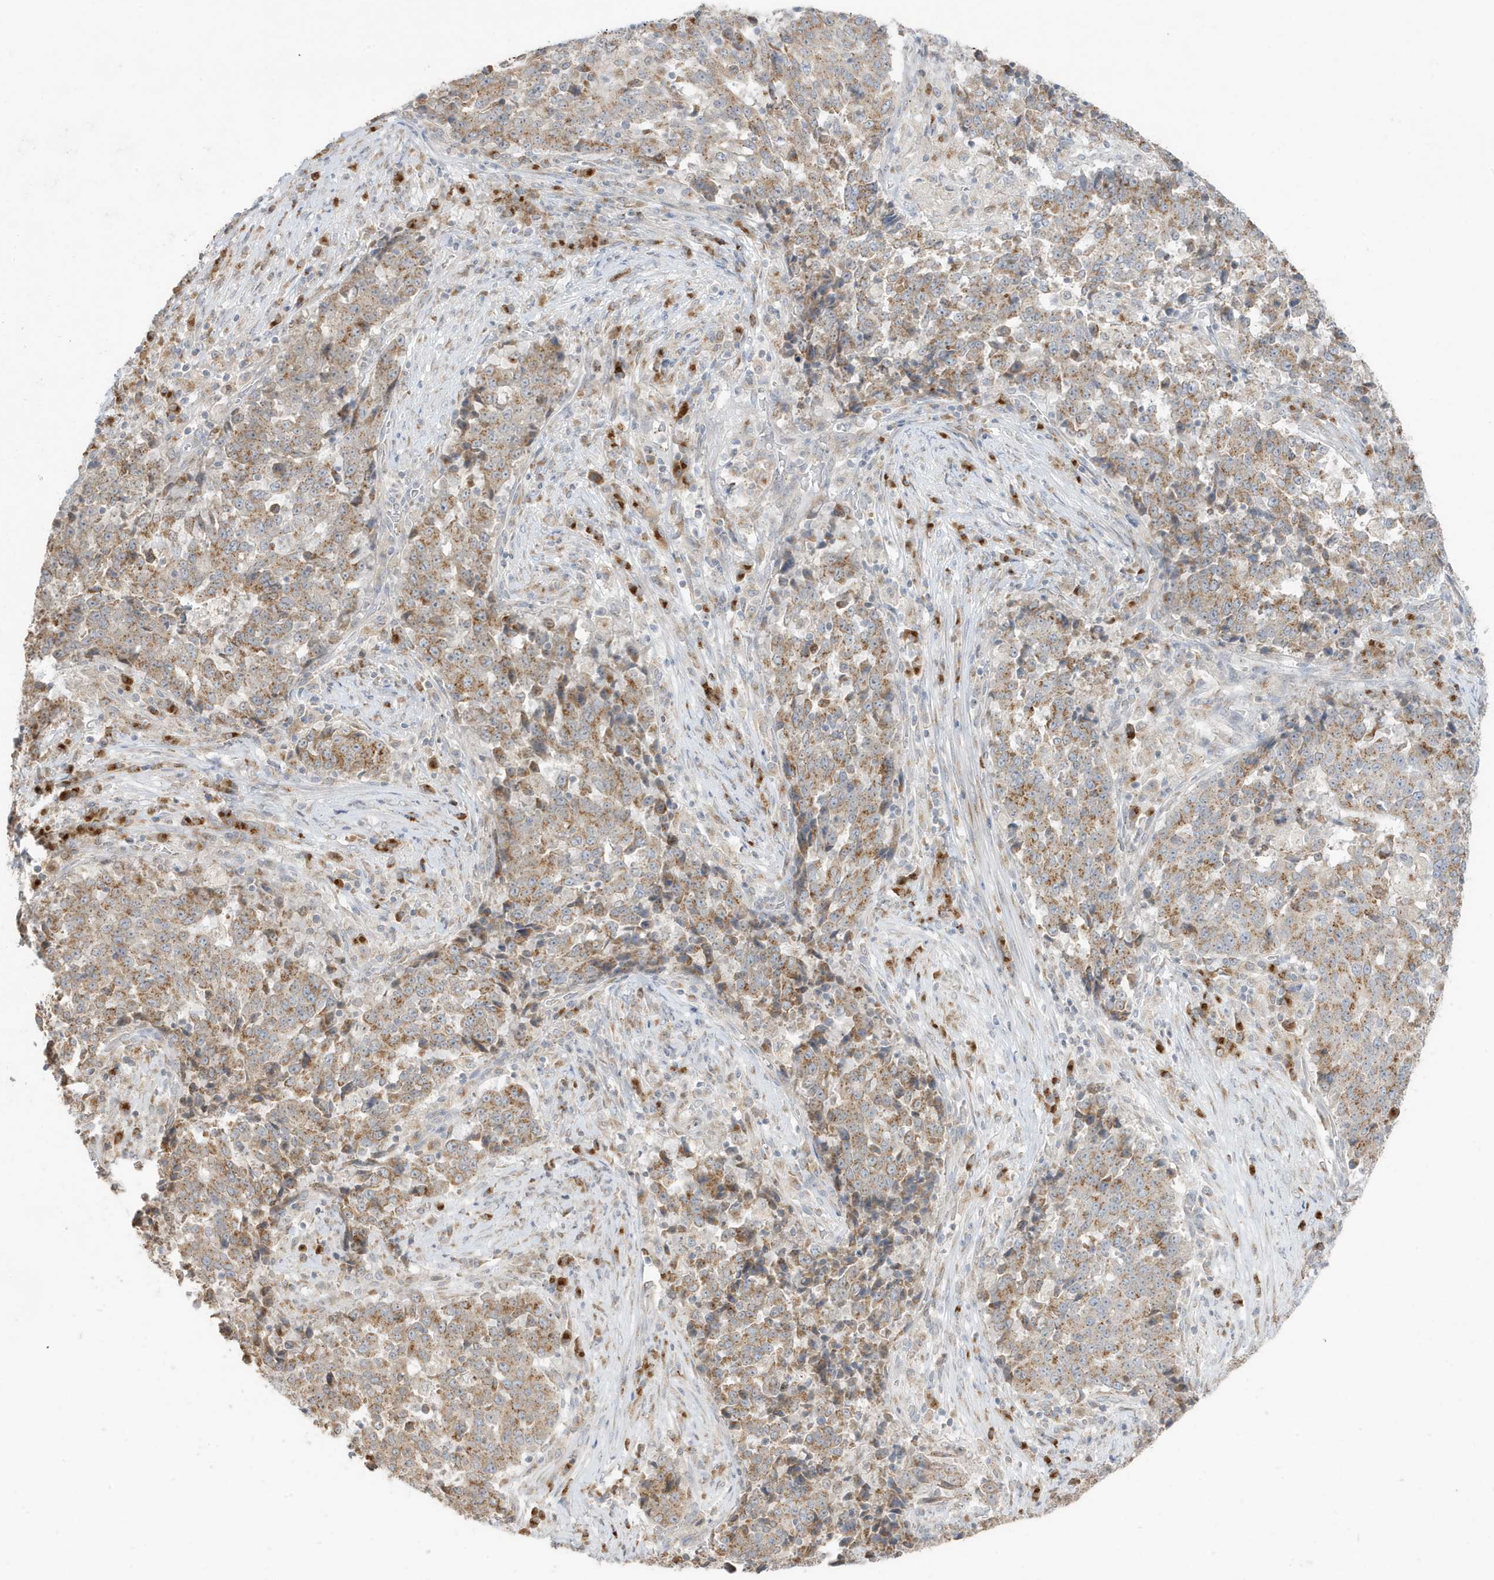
{"staining": {"intensity": "moderate", "quantity": ">75%", "location": "cytoplasmic/membranous"}, "tissue": "stomach cancer", "cell_type": "Tumor cells", "image_type": "cancer", "snomed": [{"axis": "morphology", "description": "Adenocarcinoma, NOS"}, {"axis": "topography", "description": "Stomach"}], "caption": "The immunohistochemical stain highlights moderate cytoplasmic/membranous expression in tumor cells of stomach adenocarcinoma tissue. (DAB (3,3'-diaminobenzidine) IHC, brown staining for protein, blue staining for nuclei).", "gene": "RER1", "patient": {"sex": "male", "age": 59}}